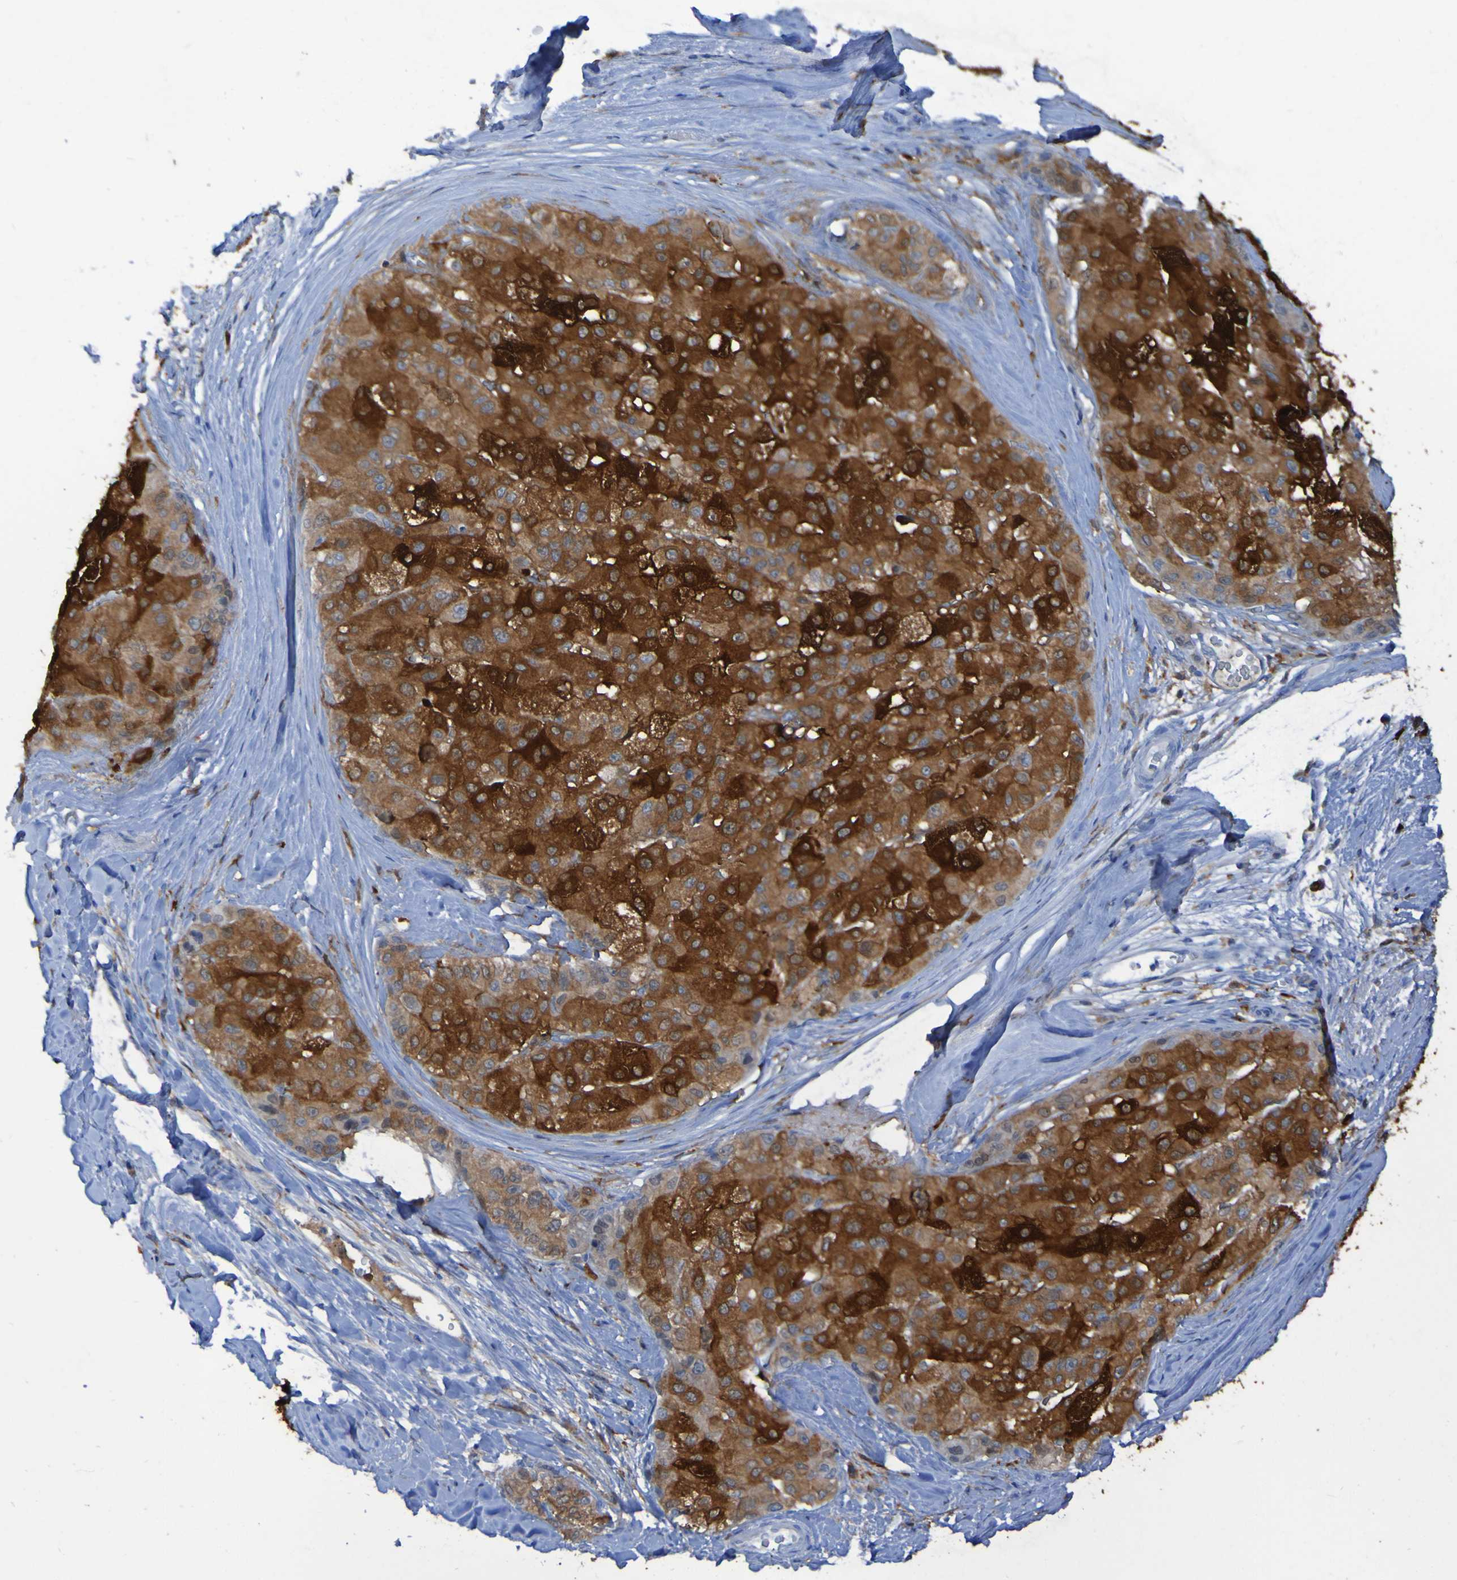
{"staining": {"intensity": "strong", "quantity": ">75%", "location": "cytoplasmic/membranous"}, "tissue": "liver cancer", "cell_type": "Tumor cells", "image_type": "cancer", "snomed": [{"axis": "morphology", "description": "Carcinoma, Hepatocellular, NOS"}, {"axis": "topography", "description": "Liver"}], "caption": "Protein staining exhibits strong cytoplasmic/membranous staining in about >75% of tumor cells in hepatocellular carcinoma (liver).", "gene": "MPPE1", "patient": {"sex": "male", "age": 80}}